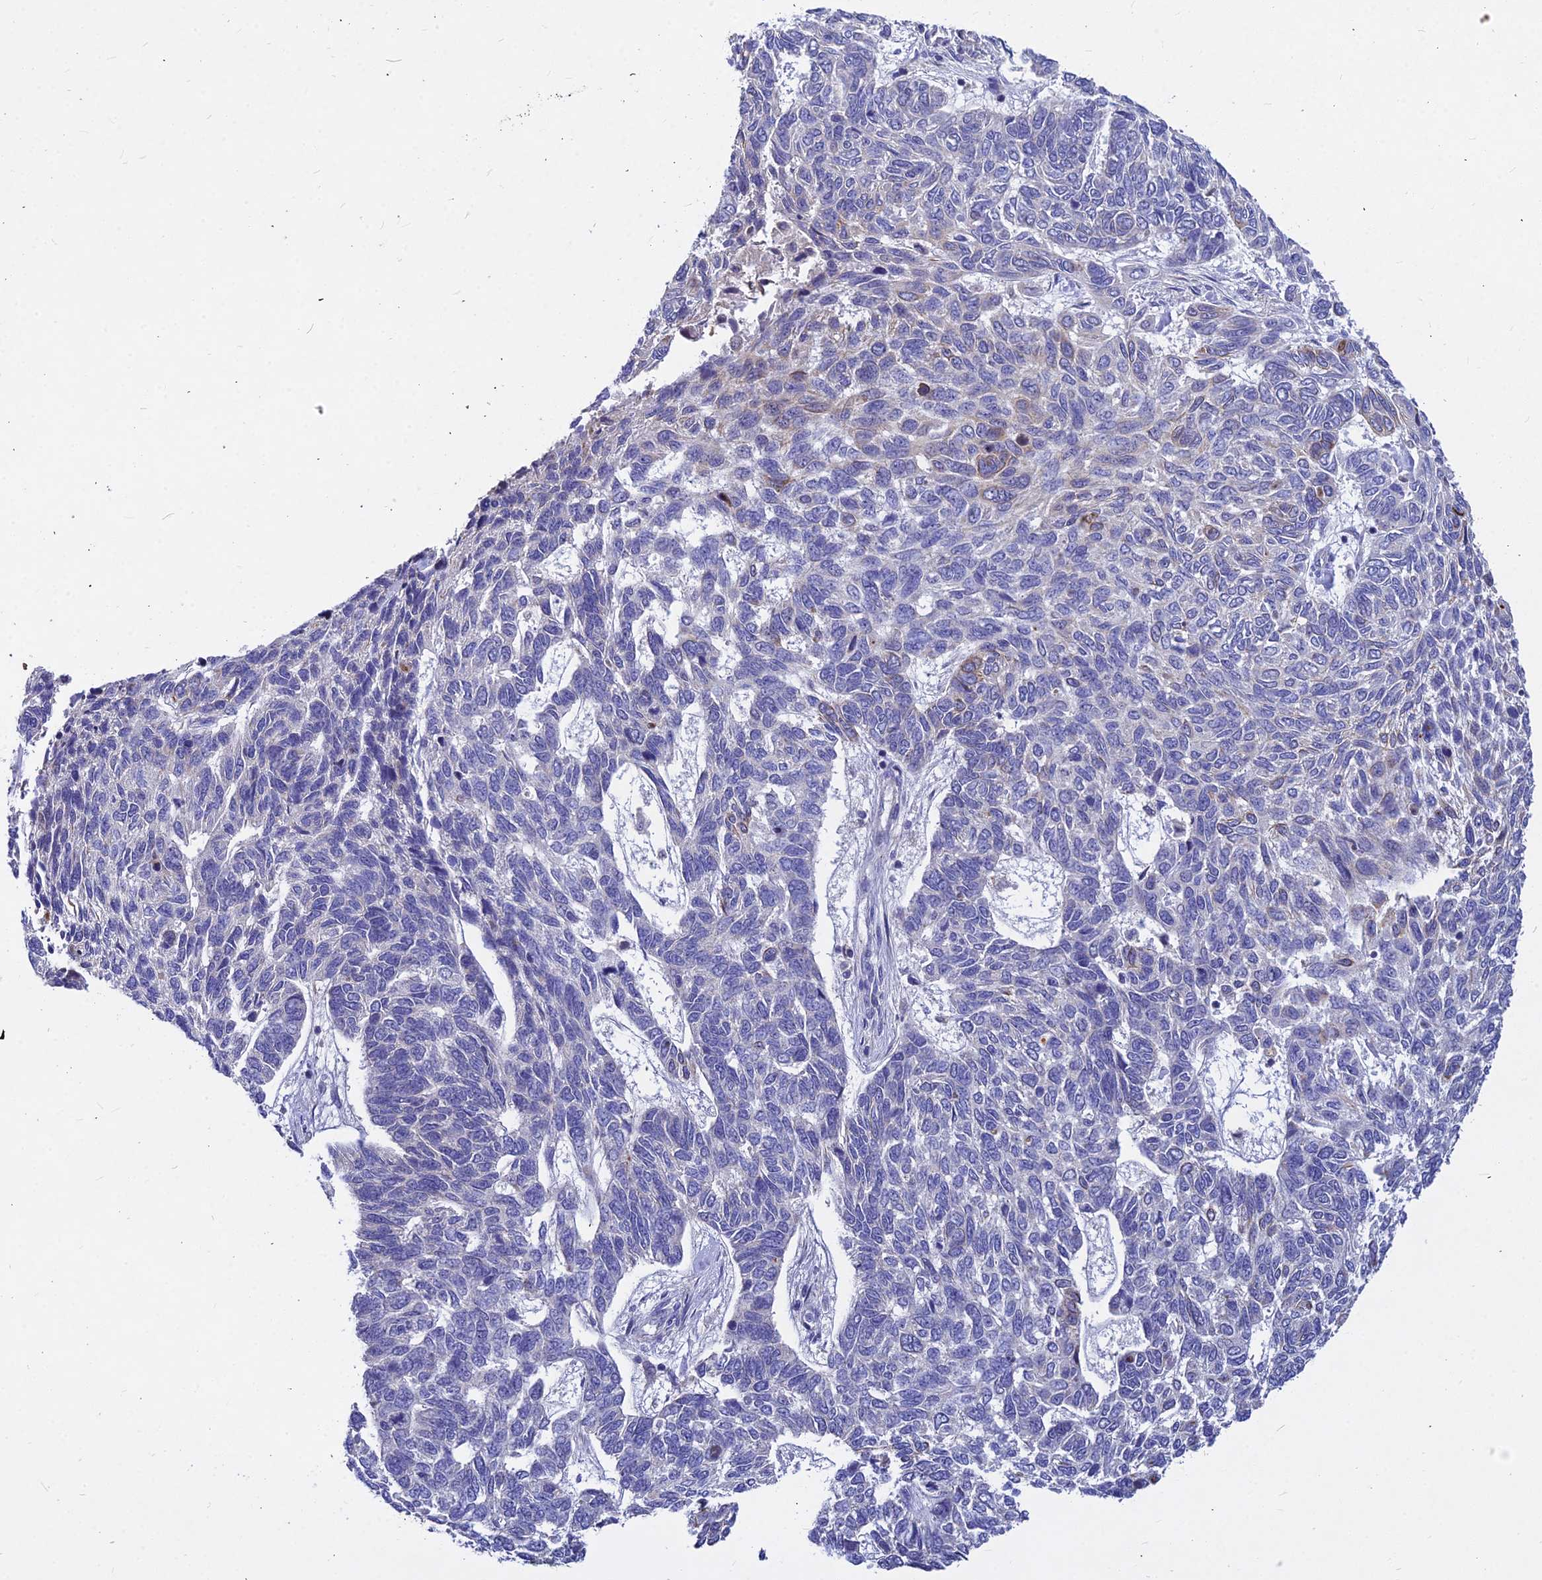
{"staining": {"intensity": "negative", "quantity": "none", "location": "none"}, "tissue": "skin cancer", "cell_type": "Tumor cells", "image_type": "cancer", "snomed": [{"axis": "morphology", "description": "Basal cell carcinoma"}, {"axis": "topography", "description": "Skin"}], "caption": "IHC image of human skin basal cell carcinoma stained for a protein (brown), which shows no positivity in tumor cells. (Immunohistochemistry (ihc), brightfield microscopy, high magnification).", "gene": "DMRTA1", "patient": {"sex": "female", "age": 65}}